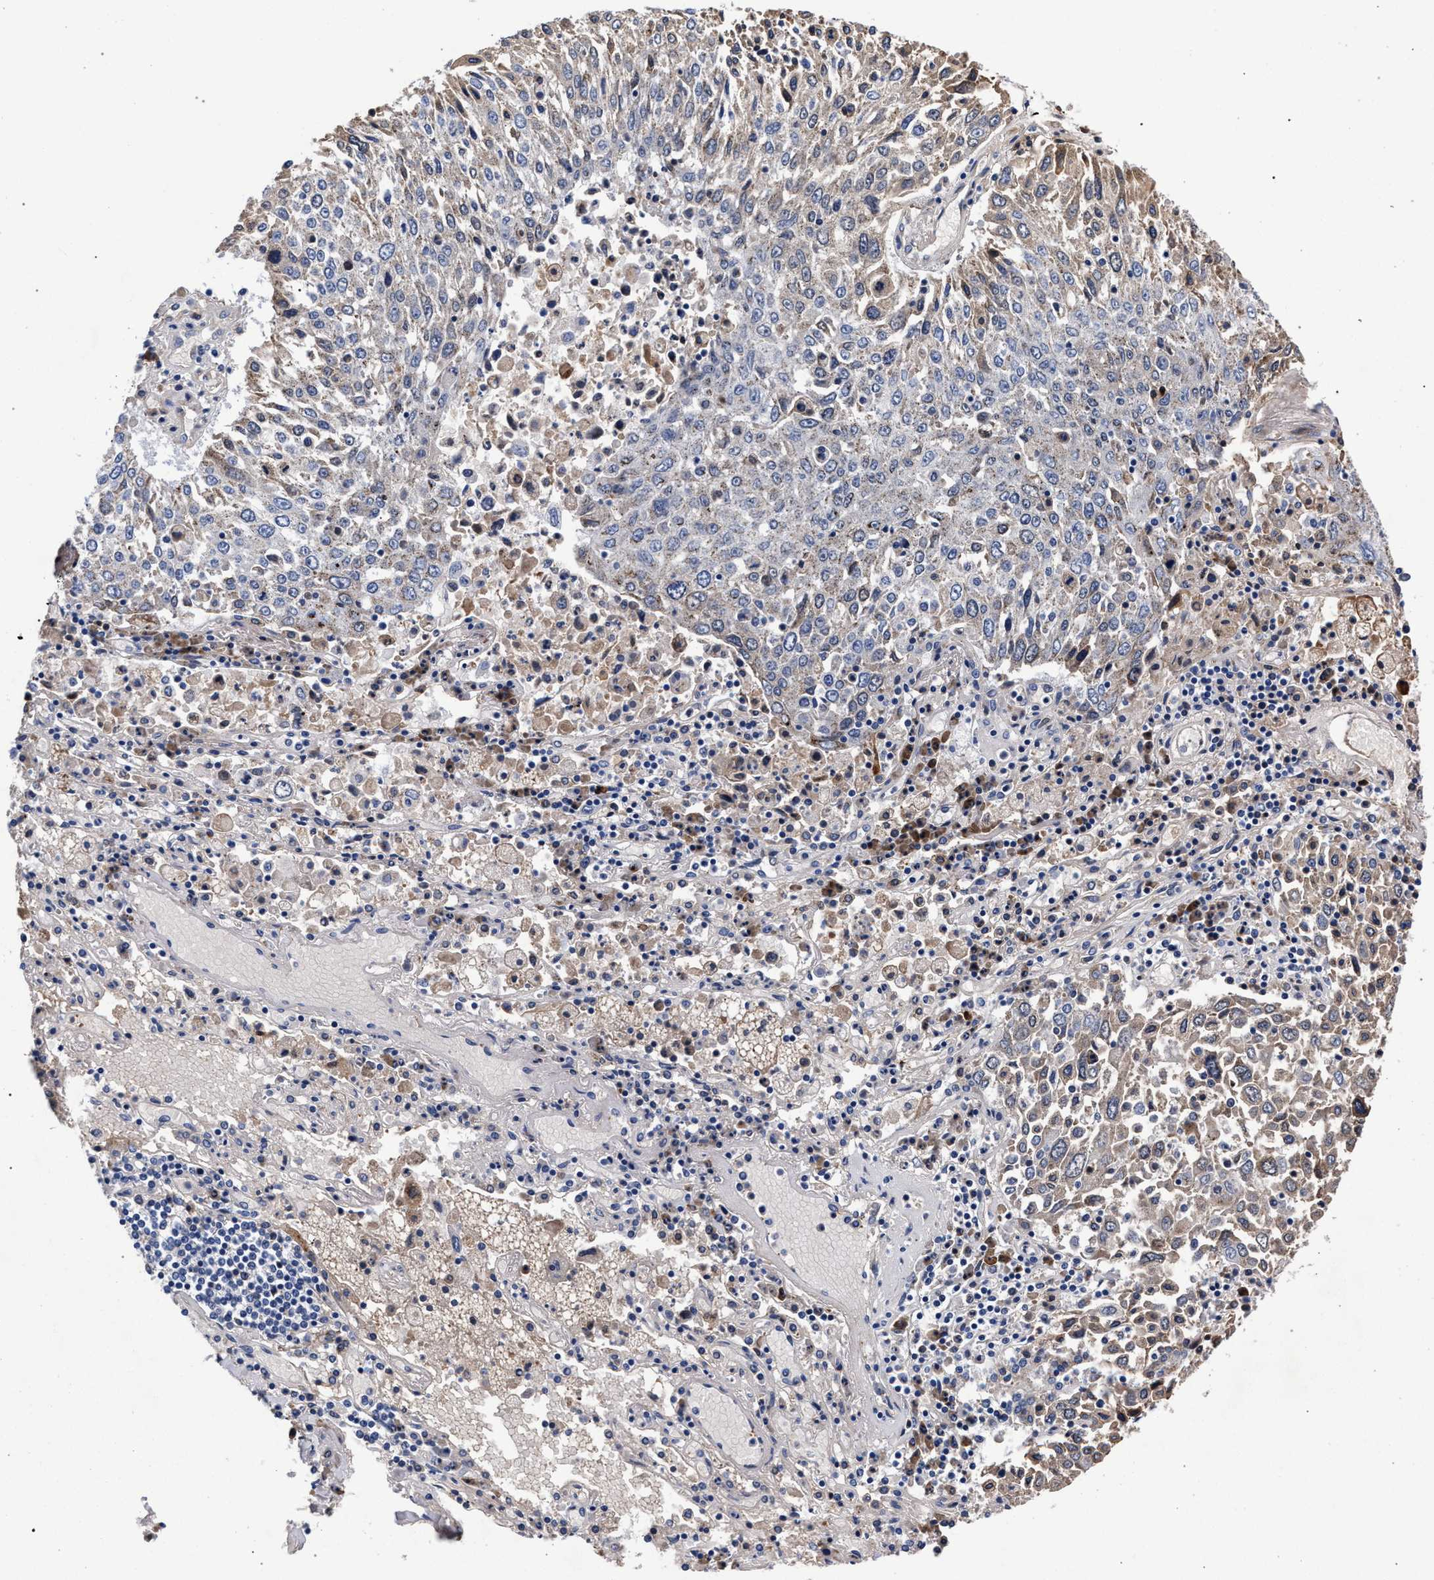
{"staining": {"intensity": "moderate", "quantity": "25%-75%", "location": "cytoplasmic/membranous"}, "tissue": "lung cancer", "cell_type": "Tumor cells", "image_type": "cancer", "snomed": [{"axis": "morphology", "description": "Squamous cell carcinoma, NOS"}, {"axis": "topography", "description": "Lung"}], "caption": "Human lung squamous cell carcinoma stained with a brown dye shows moderate cytoplasmic/membranous positive expression in approximately 25%-75% of tumor cells.", "gene": "ACOX1", "patient": {"sex": "male", "age": 65}}